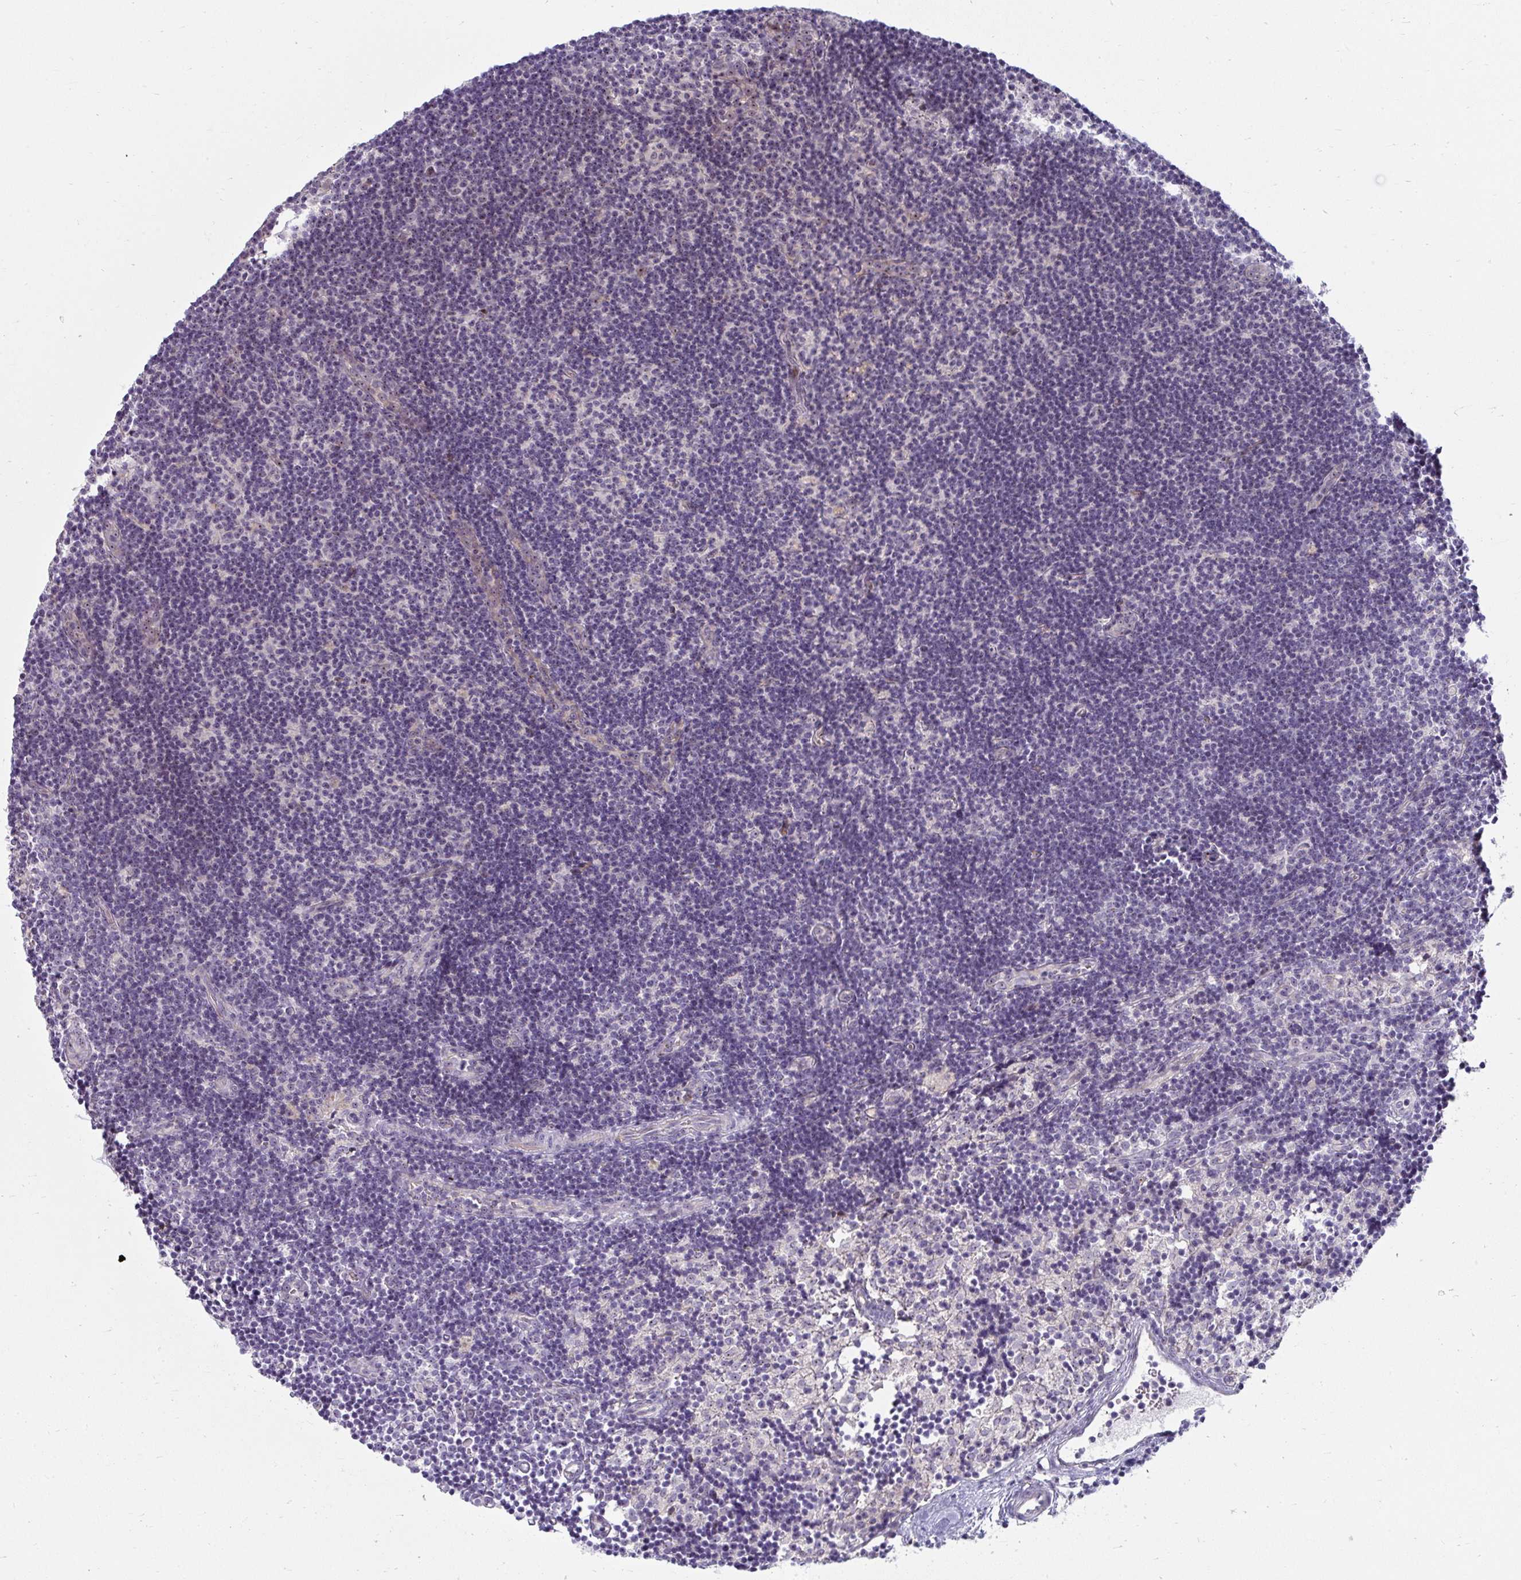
{"staining": {"intensity": "negative", "quantity": "none", "location": "none"}, "tissue": "lymph node", "cell_type": "Non-germinal center cells", "image_type": "normal", "snomed": [{"axis": "morphology", "description": "Normal tissue, NOS"}, {"axis": "topography", "description": "Lymph node"}], "caption": "High magnification brightfield microscopy of benign lymph node stained with DAB (3,3'-diaminobenzidine) (brown) and counterstained with hematoxylin (blue): non-germinal center cells show no significant staining.", "gene": "MUS81", "patient": {"sex": "female", "age": 31}}